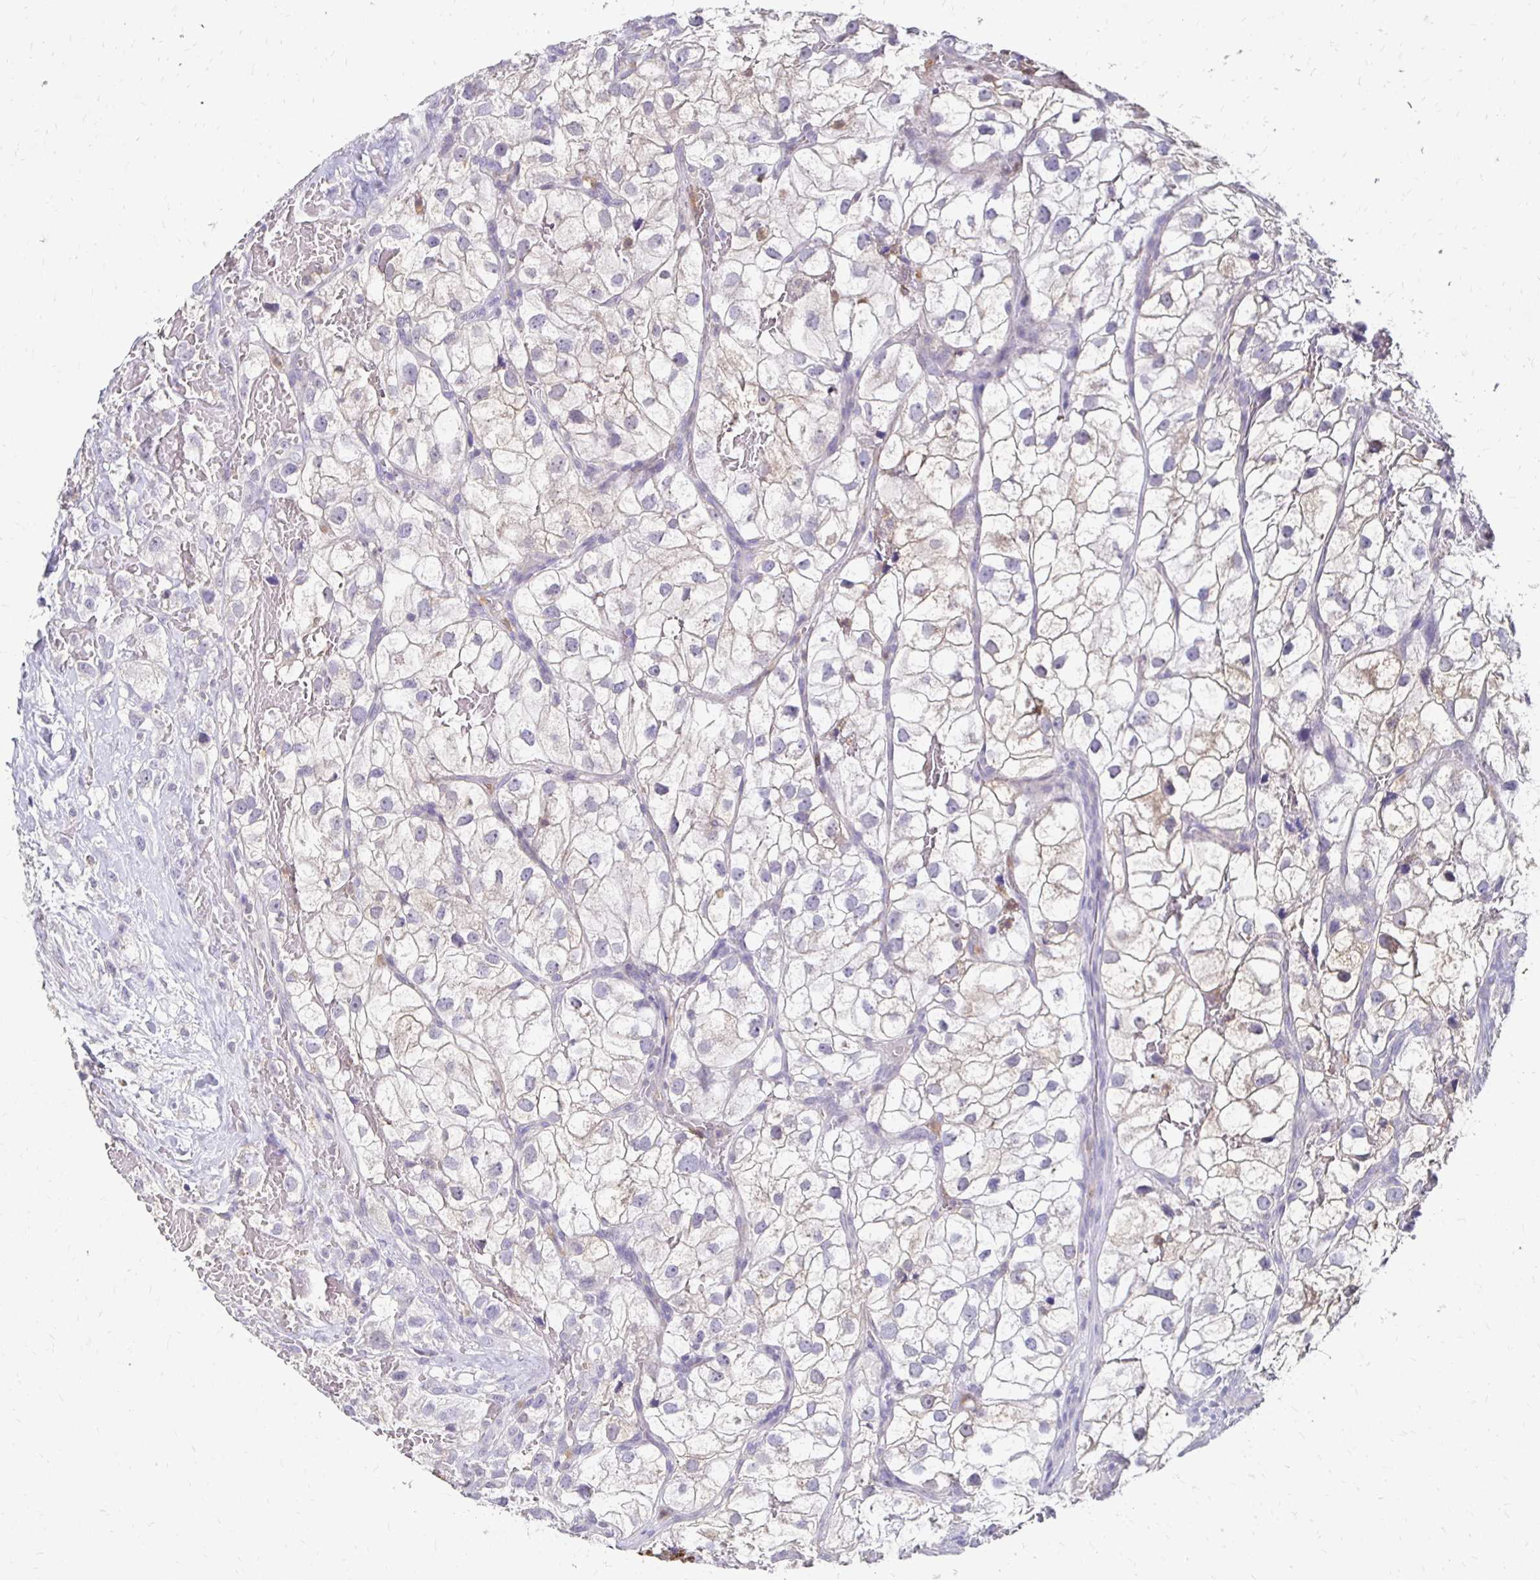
{"staining": {"intensity": "negative", "quantity": "none", "location": "none"}, "tissue": "renal cancer", "cell_type": "Tumor cells", "image_type": "cancer", "snomed": [{"axis": "morphology", "description": "Adenocarcinoma, NOS"}, {"axis": "topography", "description": "Kidney"}], "caption": "A histopathology image of human adenocarcinoma (renal) is negative for staining in tumor cells.", "gene": "GK2", "patient": {"sex": "male", "age": 59}}